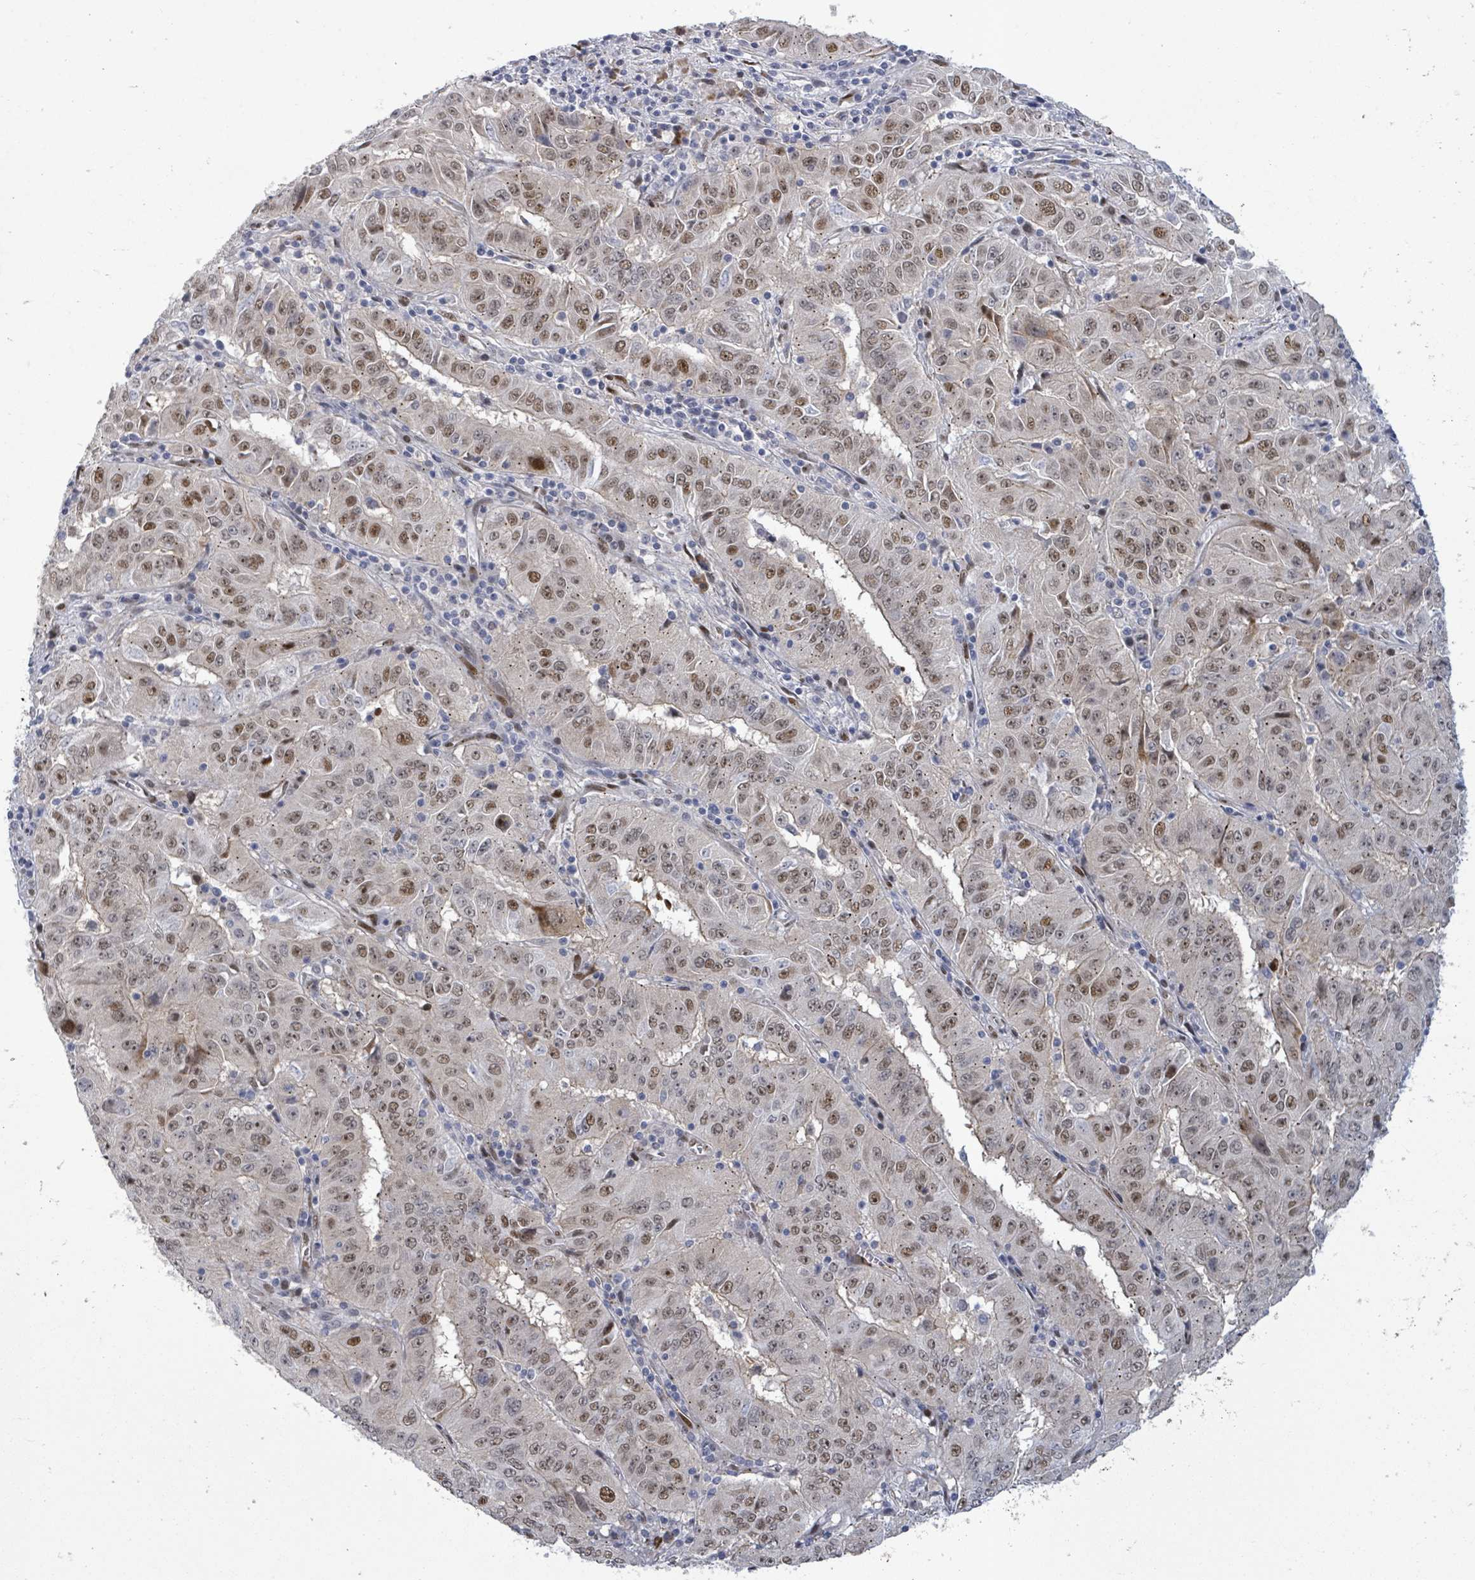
{"staining": {"intensity": "moderate", "quantity": ">75%", "location": "nuclear"}, "tissue": "pancreatic cancer", "cell_type": "Tumor cells", "image_type": "cancer", "snomed": [{"axis": "morphology", "description": "Adenocarcinoma, NOS"}, {"axis": "topography", "description": "Pancreas"}], "caption": "Approximately >75% of tumor cells in human adenocarcinoma (pancreatic) exhibit moderate nuclear protein positivity as visualized by brown immunohistochemical staining.", "gene": "TUSC1", "patient": {"sex": "male", "age": 63}}